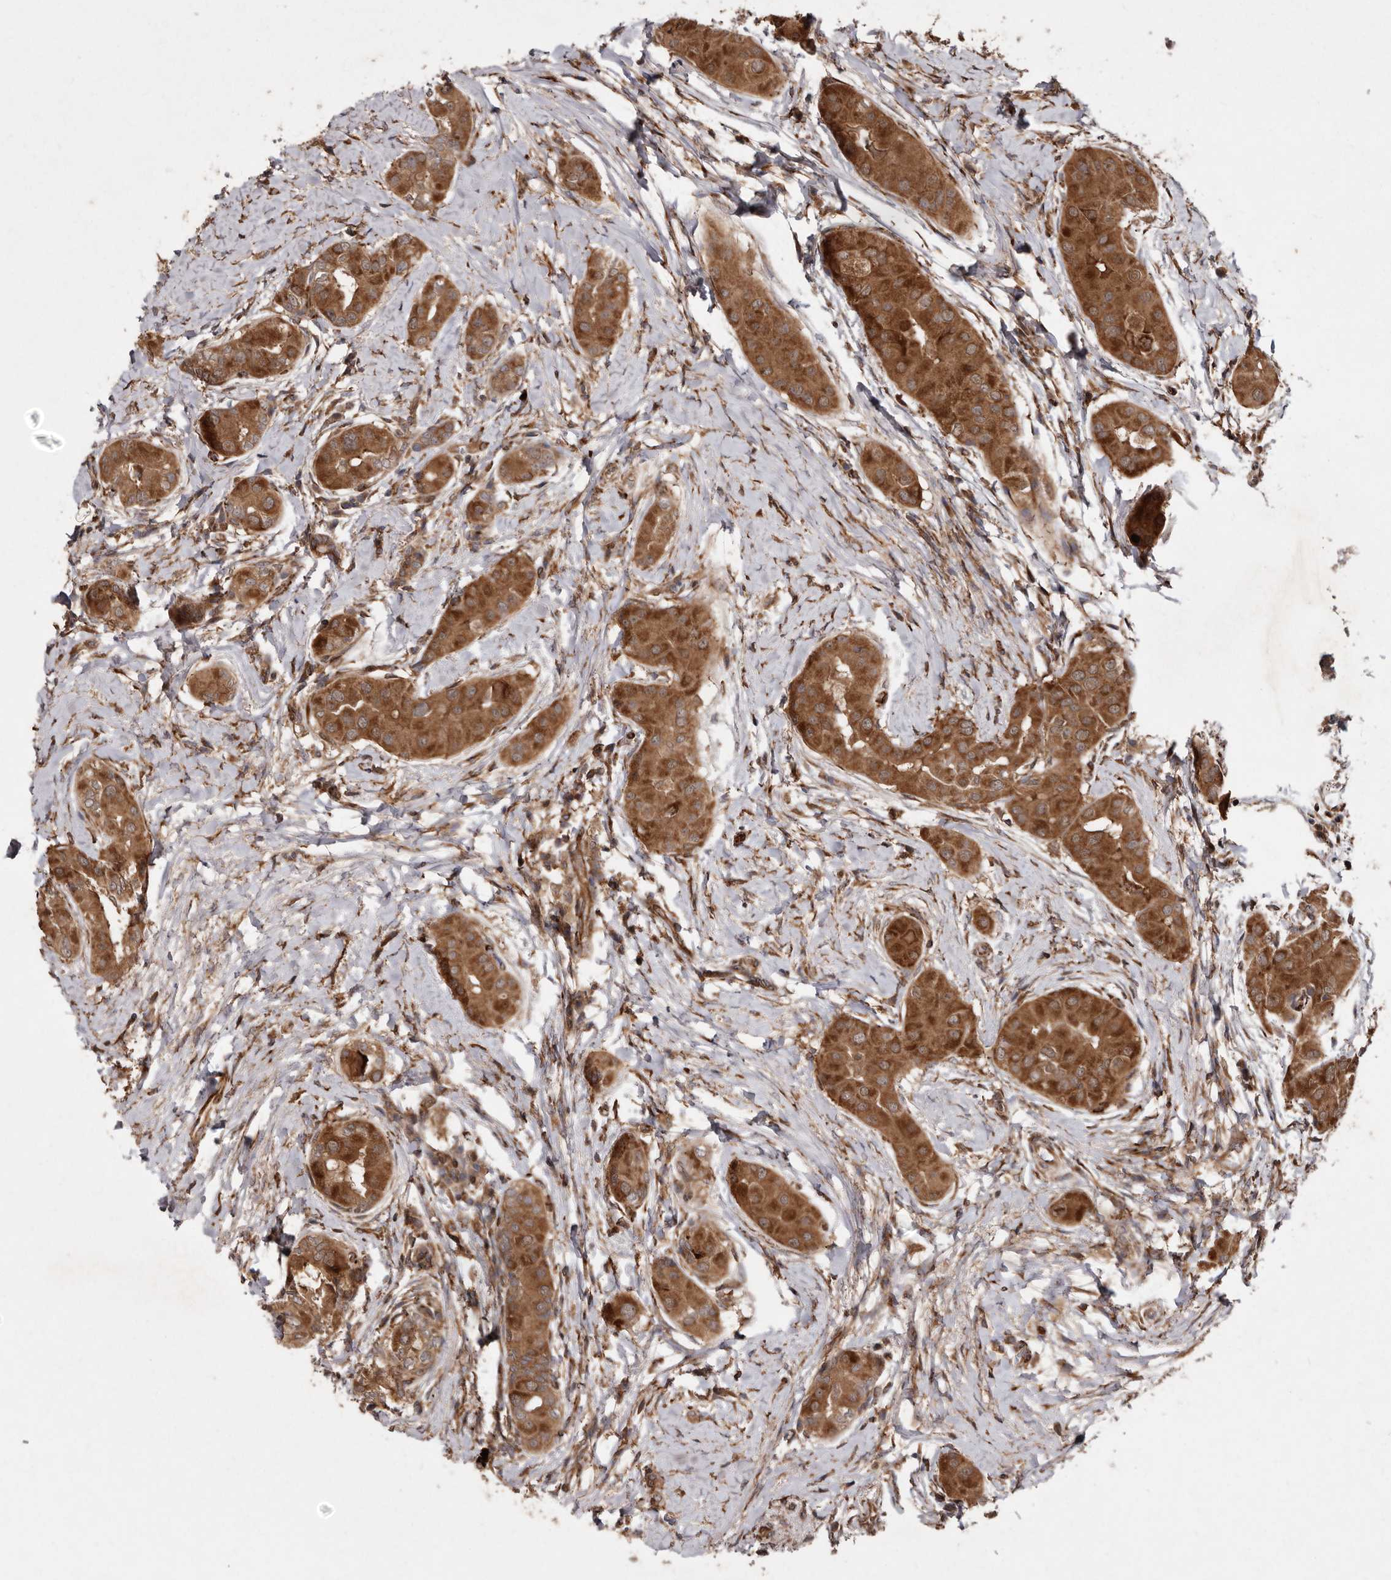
{"staining": {"intensity": "strong", "quantity": ">75%", "location": "cytoplasmic/membranous"}, "tissue": "thyroid cancer", "cell_type": "Tumor cells", "image_type": "cancer", "snomed": [{"axis": "morphology", "description": "Papillary adenocarcinoma, NOS"}, {"axis": "topography", "description": "Thyroid gland"}], "caption": "This histopathology image demonstrates IHC staining of thyroid papillary adenocarcinoma, with high strong cytoplasmic/membranous staining in about >75% of tumor cells.", "gene": "FLAD1", "patient": {"sex": "male", "age": 33}}